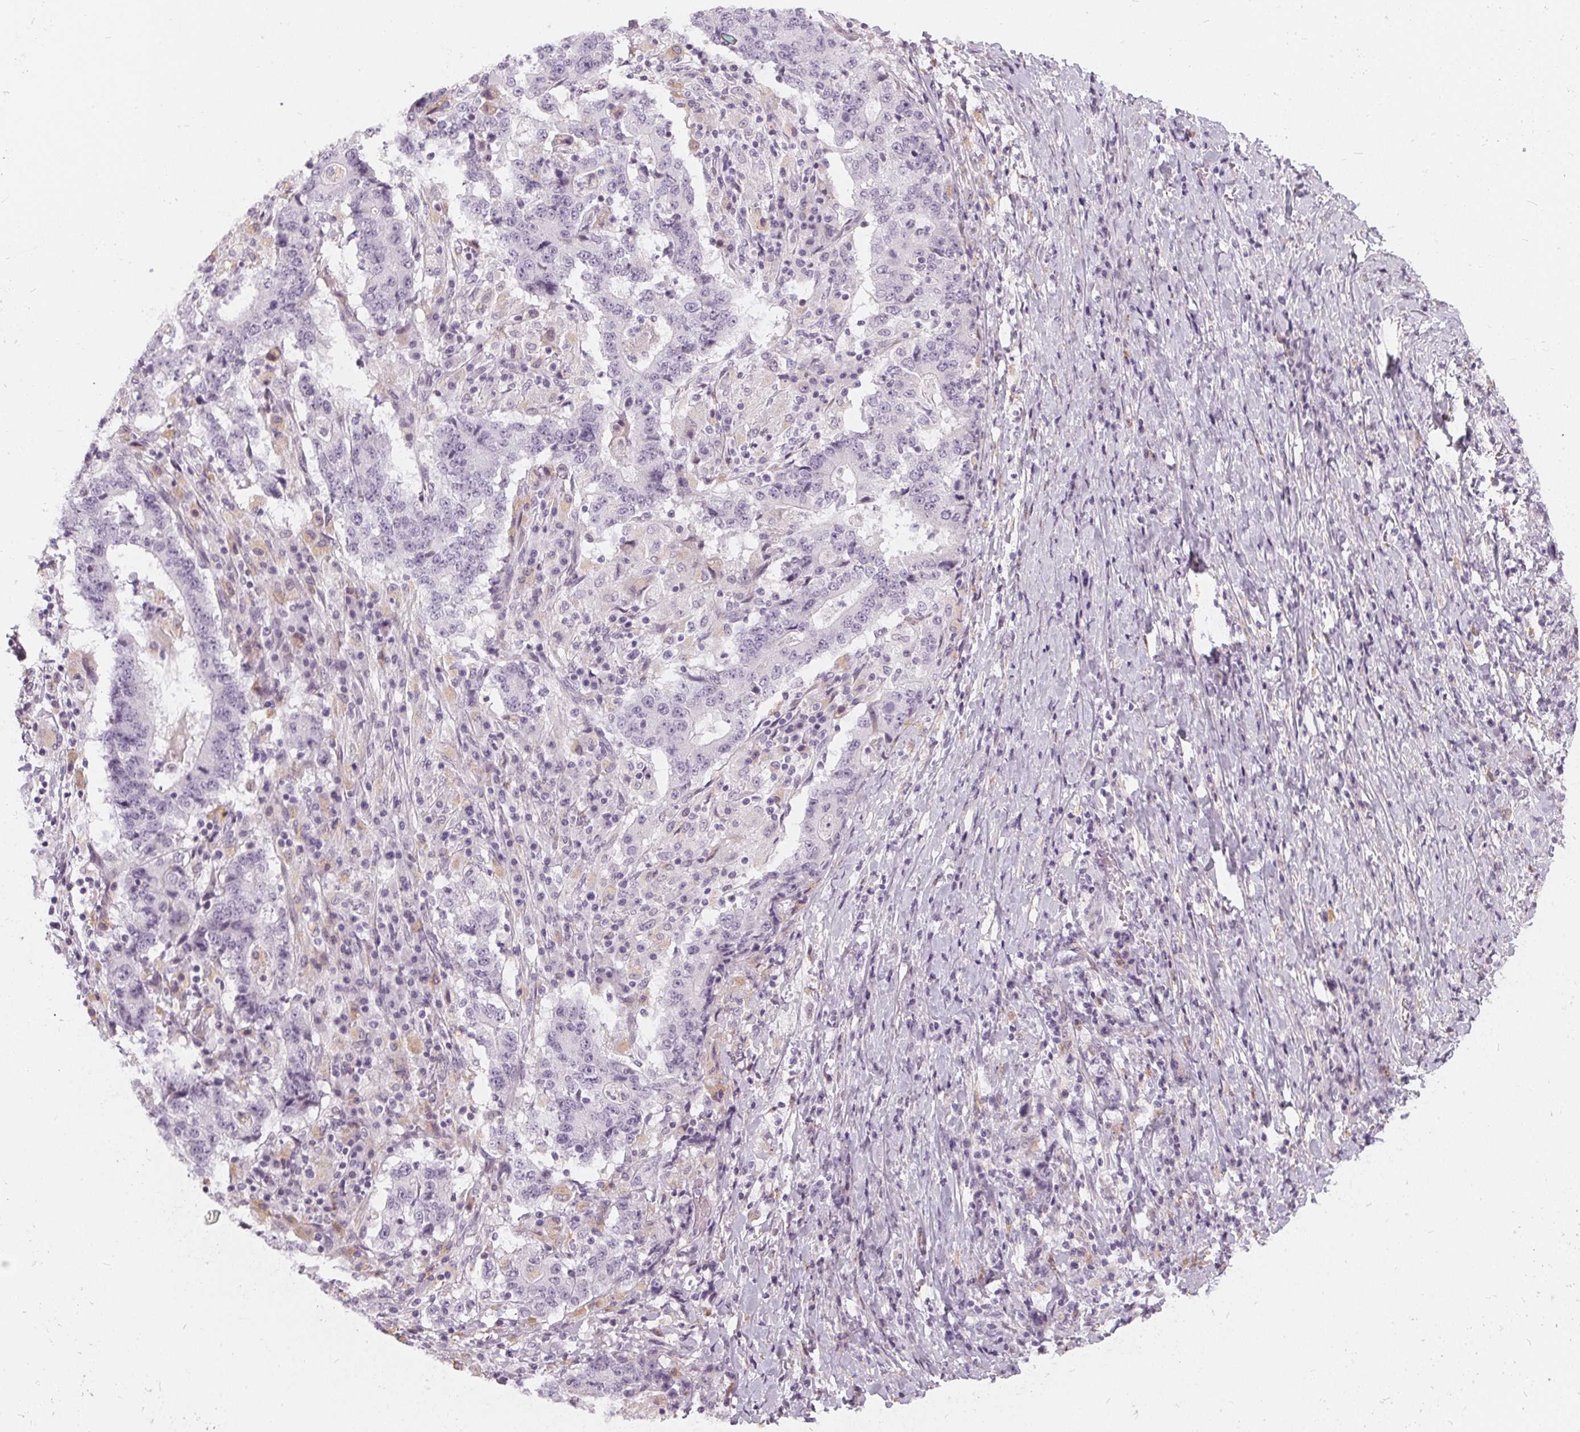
{"staining": {"intensity": "negative", "quantity": "none", "location": "none"}, "tissue": "stomach cancer", "cell_type": "Tumor cells", "image_type": "cancer", "snomed": [{"axis": "morphology", "description": "Normal tissue, NOS"}, {"axis": "morphology", "description": "Adenocarcinoma, NOS"}, {"axis": "topography", "description": "Stomach, upper"}, {"axis": "topography", "description": "Stomach"}], "caption": "A histopathology image of human stomach cancer (adenocarcinoma) is negative for staining in tumor cells.", "gene": "HOPX", "patient": {"sex": "male", "age": 59}}